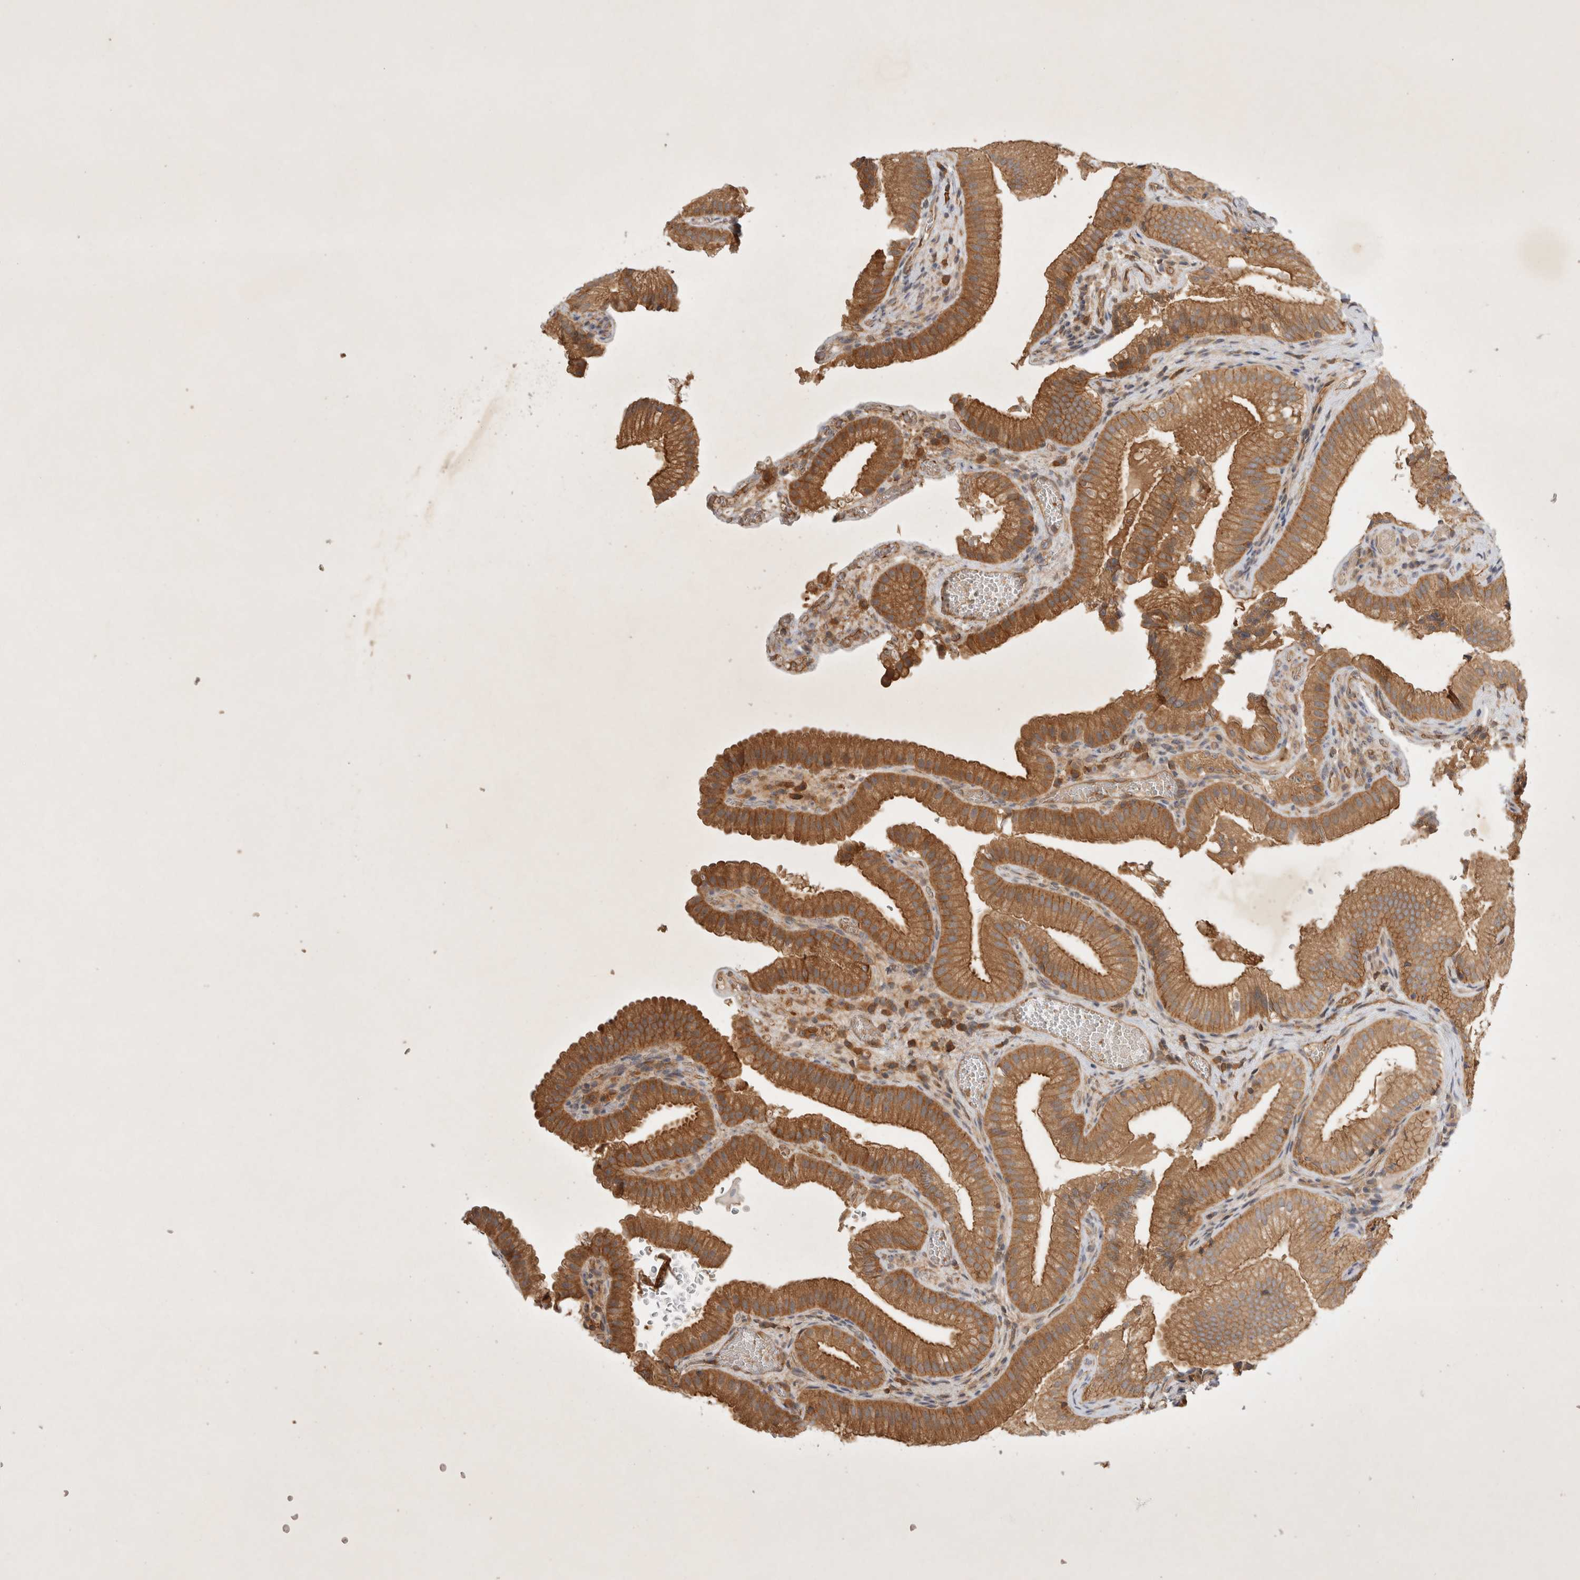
{"staining": {"intensity": "moderate", "quantity": ">75%", "location": "cytoplasmic/membranous"}, "tissue": "gallbladder", "cell_type": "Glandular cells", "image_type": "normal", "snomed": [{"axis": "morphology", "description": "Normal tissue, NOS"}, {"axis": "topography", "description": "Gallbladder"}], "caption": "Immunohistochemical staining of unremarkable gallbladder exhibits >75% levels of moderate cytoplasmic/membranous protein expression in approximately >75% of glandular cells. (DAB (3,3'-diaminobenzidine) IHC with brightfield microscopy, high magnification).", "gene": "YES1", "patient": {"sex": "female", "age": 30}}